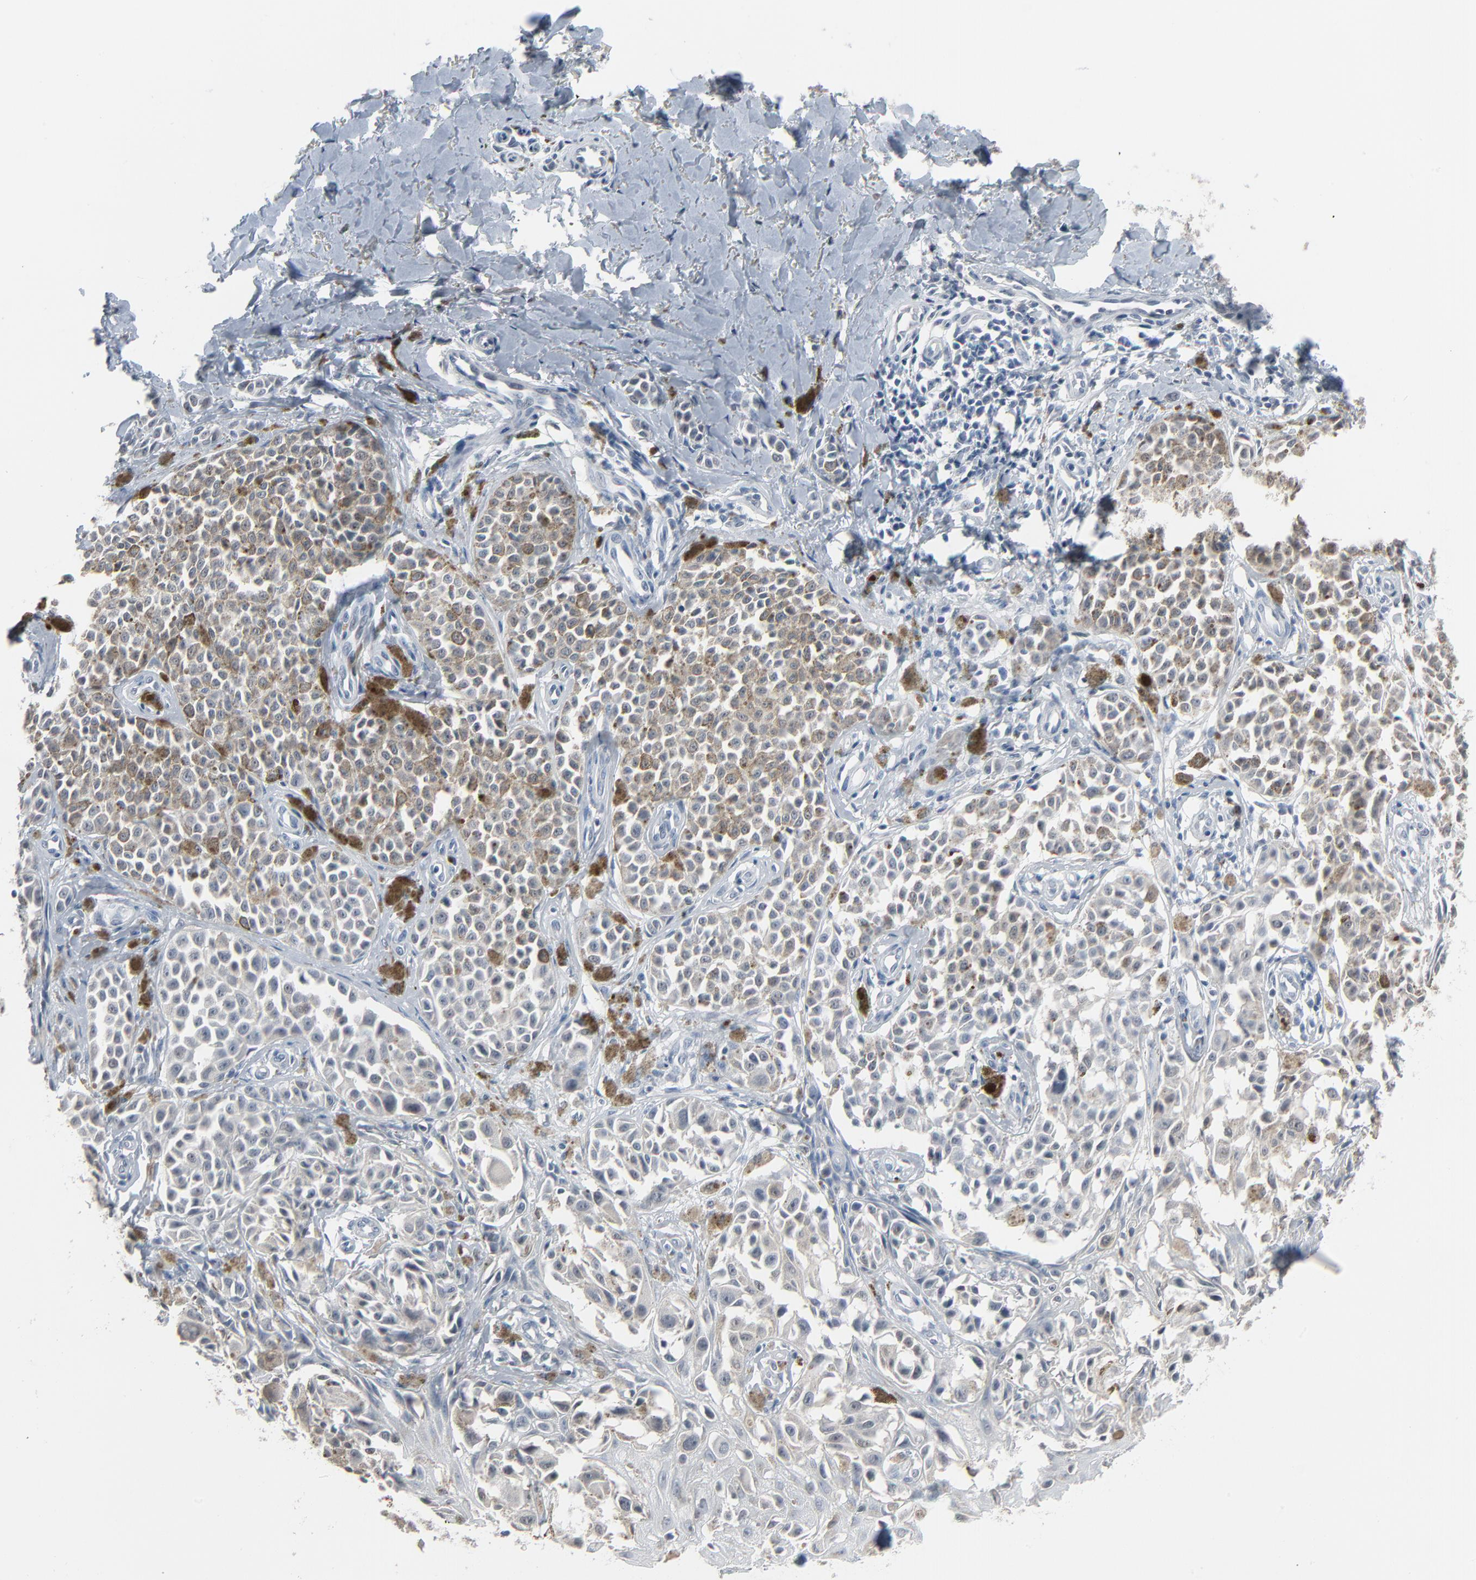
{"staining": {"intensity": "weak", "quantity": "<25%", "location": "cytoplasmic/membranous"}, "tissue": "melanoma", "cell_type": "Tumor cells", "image_type": "cancer", "snomed": [{"axis": "morphology", "description": "Malignant melanoma, NOS"}, {"axis": "topography", "description": "Skin"}], "caption": "IHC micrograph of neoplastic tissue: human melanoma stained with DAB exhibits no significant protein expression in tumor cells.", "gene": "SAGE1", "patient": {"sex": "female", "age": 38}}